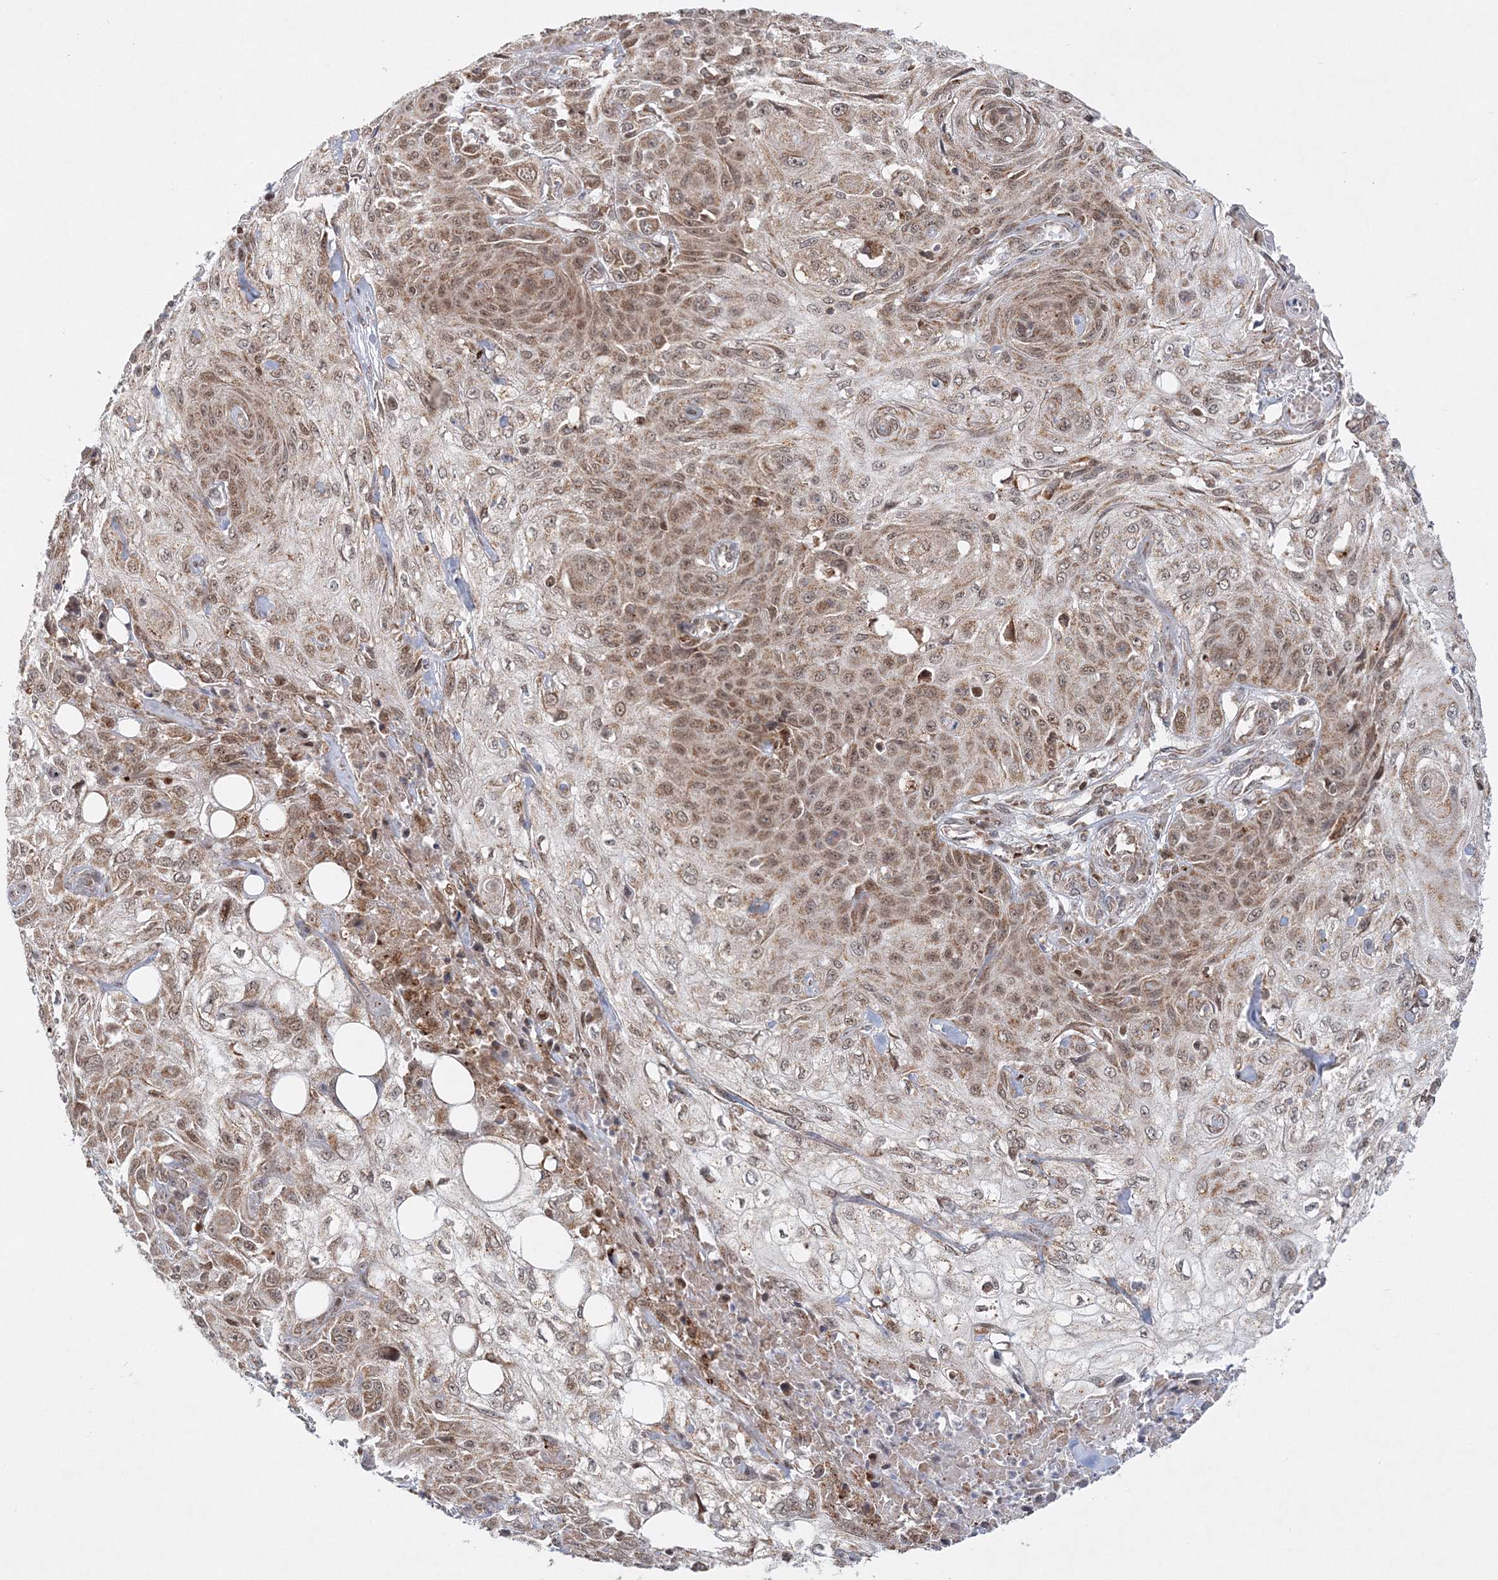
{"staining": {"intensity": "moderate", "quantity": ">75%", "location": "cytoplasmic/membranous,nuclear"}, "tissue": "skin cancer", "cell_type": "Tumor cells", "image_type": "cancer", "snomed": [{"axis": "morphology", "description": "Squamous cell carcinoma, NOS"}, {"axis": "morphology", "description": "Squamous cell carcinoma, metastatic, NOS"}, {"axis": "topography", "description": "Skin"}, {"axis": "topography", "description": "Lymph node"}], "caption": "Immunohistochemical staining of human skin cancer shows moderate cytoplasmic/membranous and nuclear protein expression in about >75% of tumor cells.", "gene": "RAB11FIP2", "patient": {"sex": "male", "age": 75}}